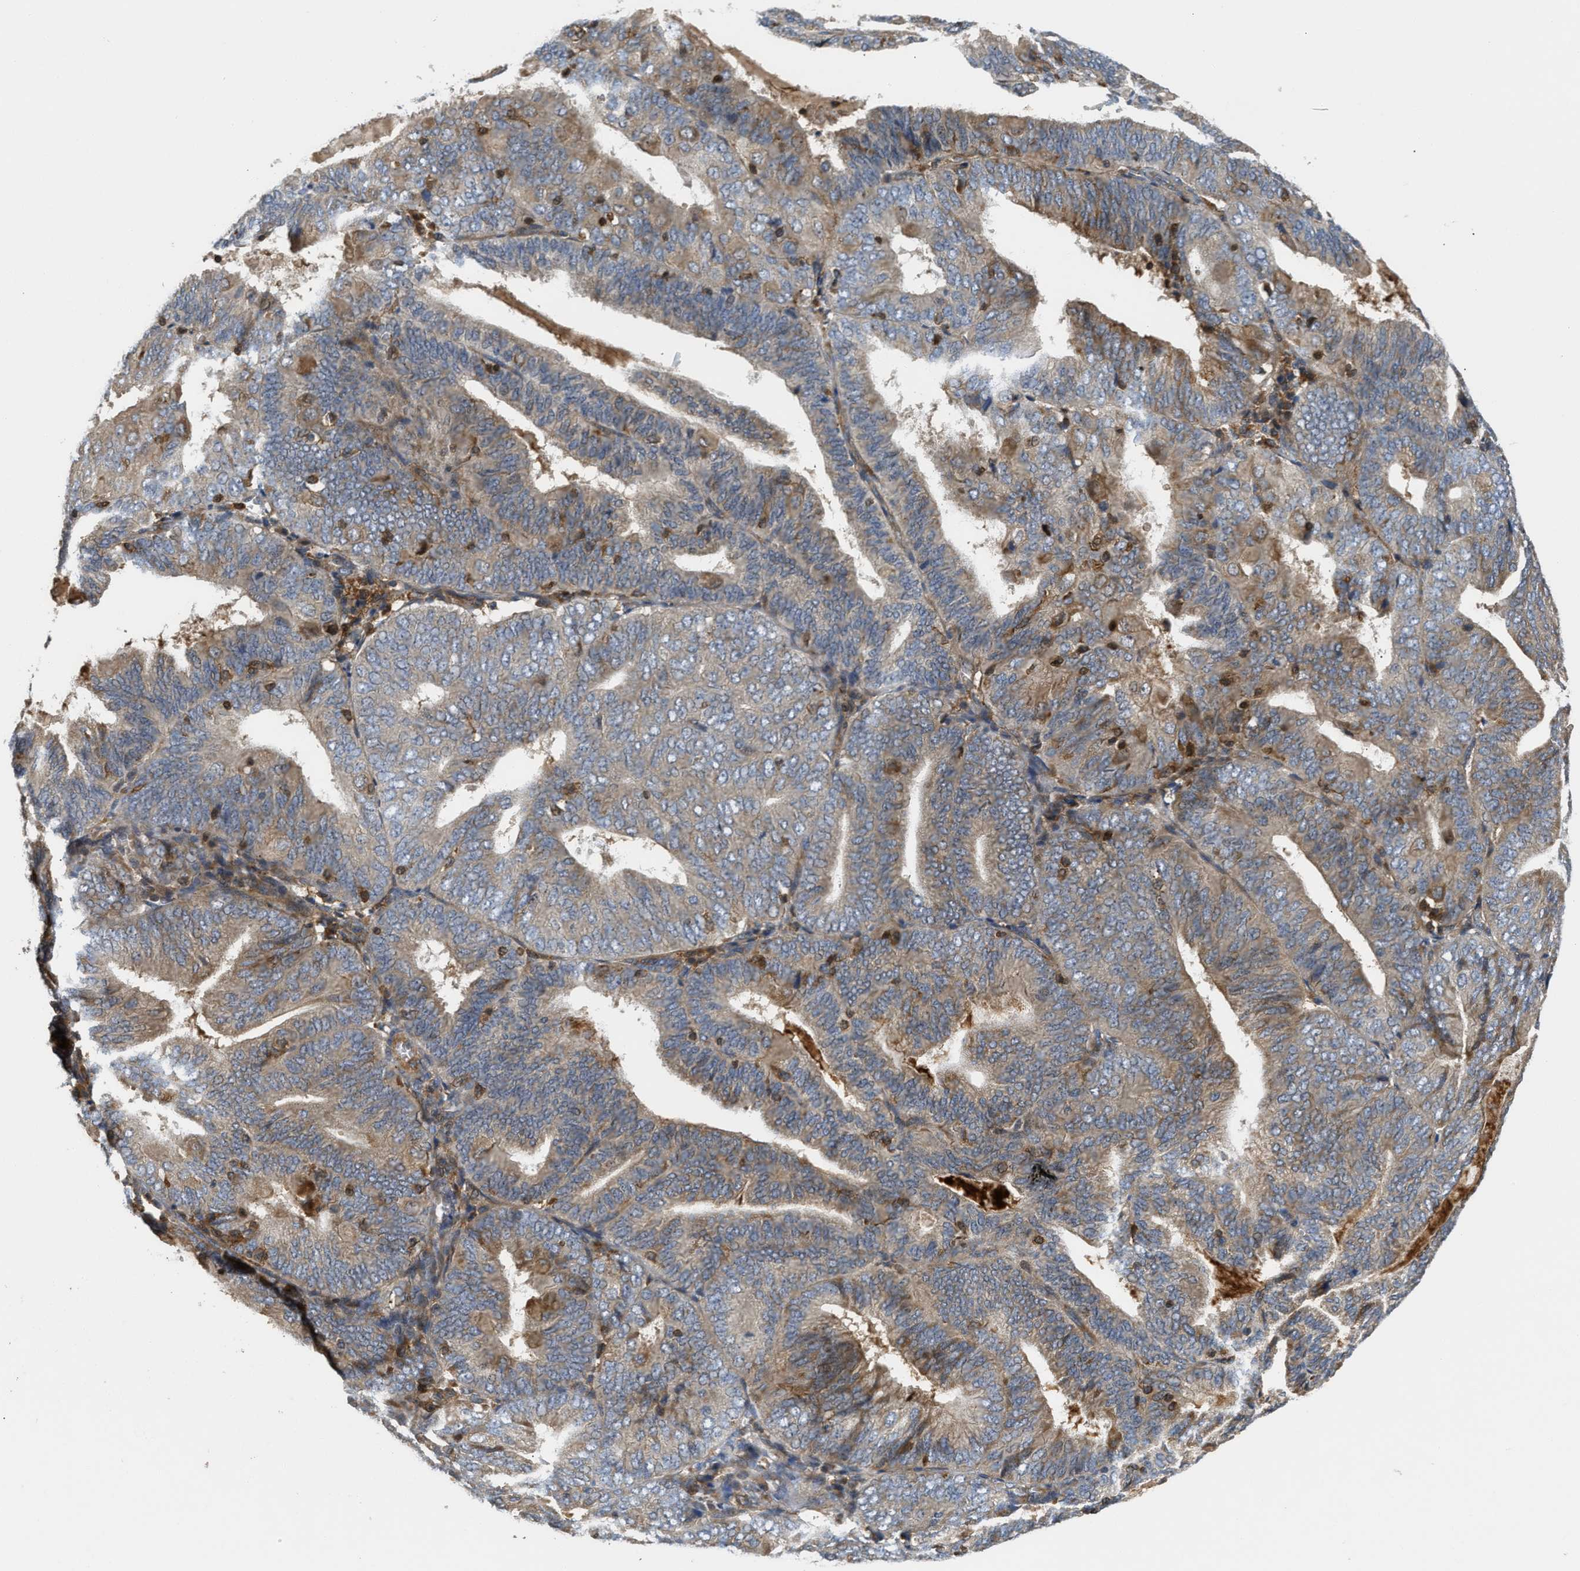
{"staining": {"intensity": "weak", "quantity": "25%-75%", "location": "cytoplasmic/membranous"}, "tissue": "endometrial cancer", "cell_type": "Tumor cells", "image_type": "cancer", "snomed": [{"axis": "morphology", "description": "Adenocarcinoma, NOS"}, {"axis": "topography", "description": "Endometrium"}], "caption": "Immunohistochemistry photomicrograph of neoplastic tissue: human endometrial cancer stained using immunohistochemistry demonstrates low levels of weak protein expression localized specifically in the cytoplasmic/membranous of tumor cells, appearing as a cytoplasmic/membranous brown color.", "gene": "OSTF1", "patient": {"sex": "female", "age": 81}}